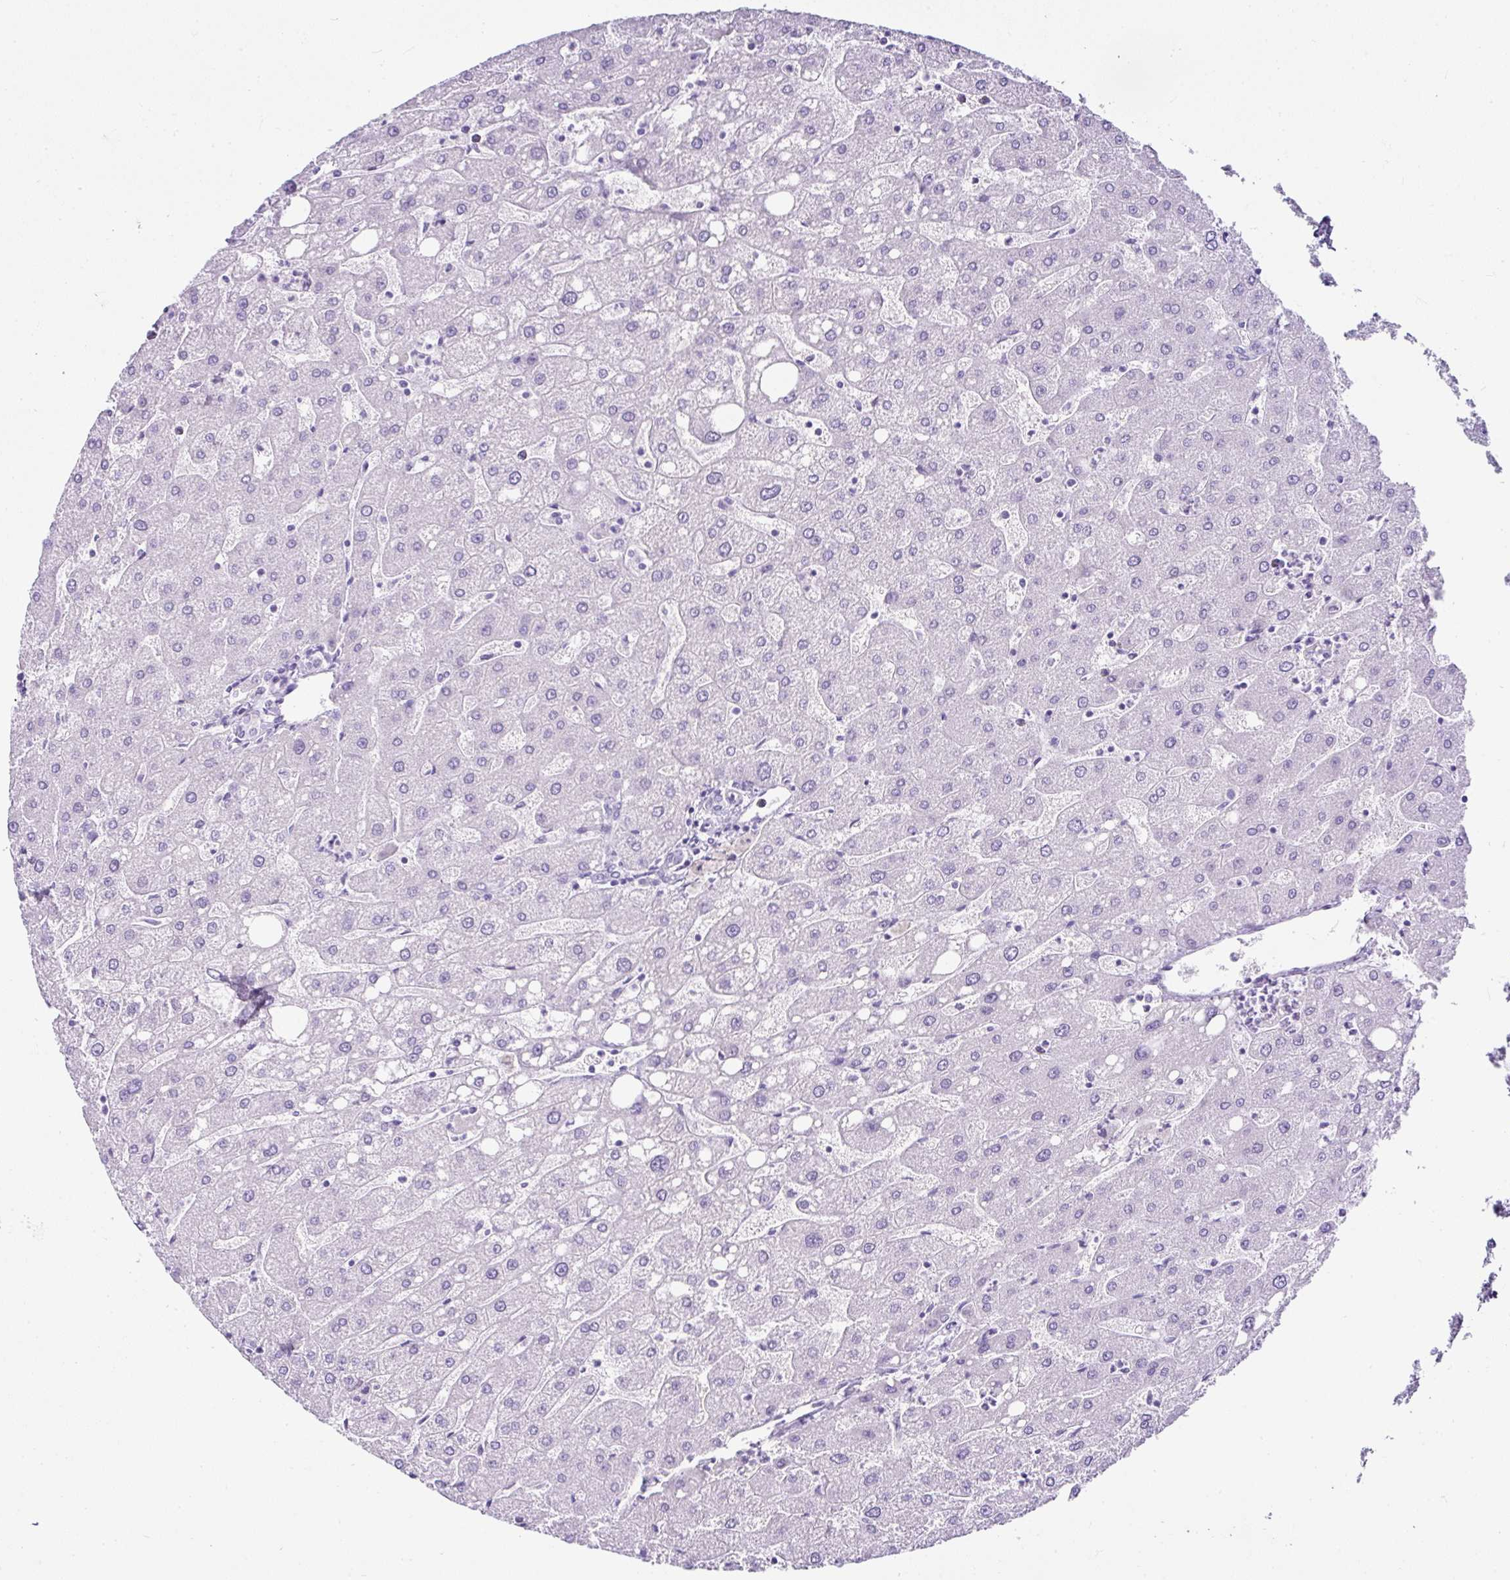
{"staining": {"intensity": "negative", "quantity": "none", "location": "none"}, "tissue": "liver", "cell_type": "Cholangiocytes", "image_type": "normal", "snomed": [{"axis": "morphology", "description": "Normal tissue, NOS"}, {"axis": "topography", "description": "Liver"}], "caption": "Image shows no significant protein expression in cholangiocytes of normal liver.", "gene": "SERPINB3", "patient": {"sex": "male", "age": 67}}